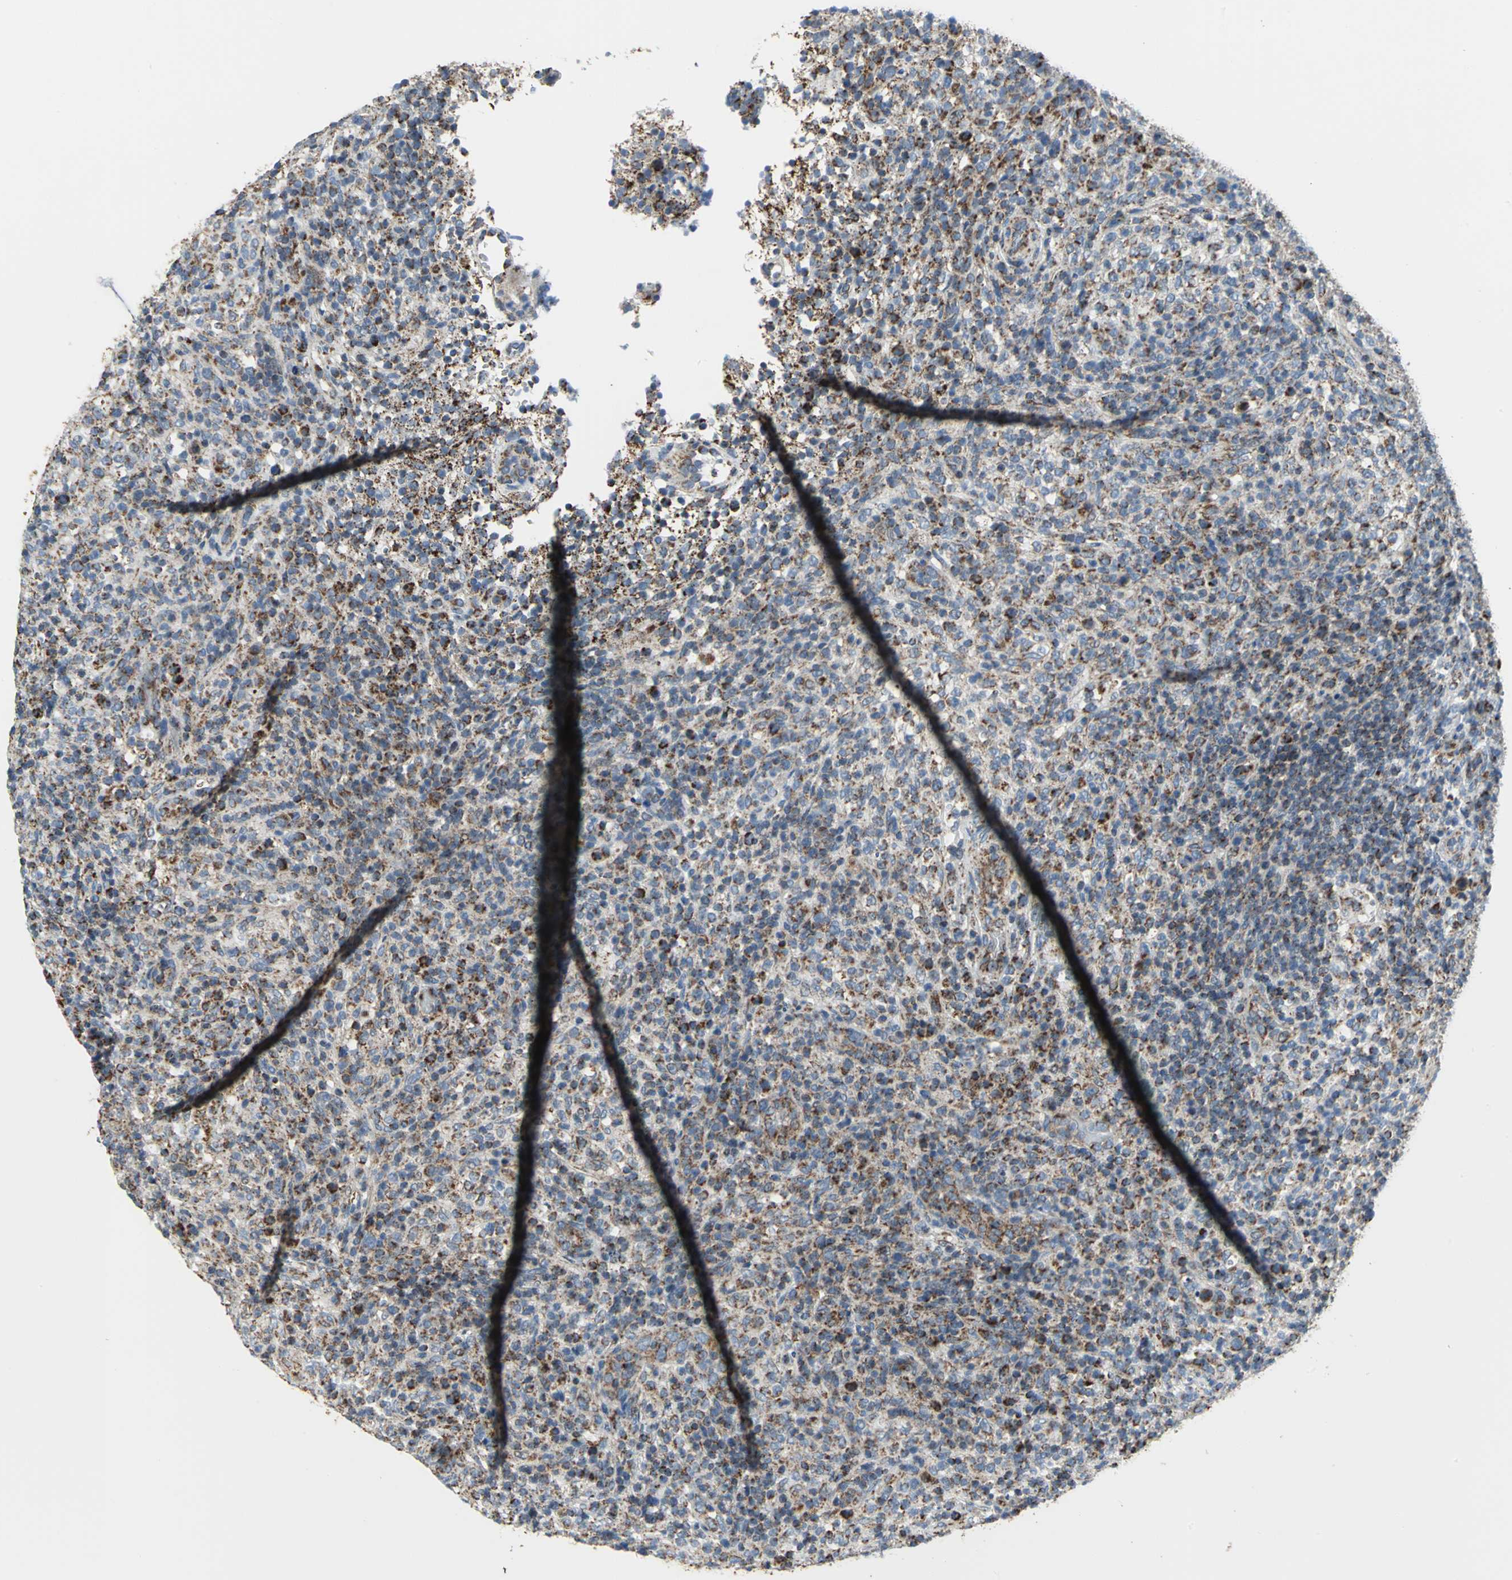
{"staining": {"intensity": "moderate", "quantity": "25%-75%", "location": "cytoplasmic/membranous"}, "tissue": "lymphoma", "cell_type": "Tumor cells", "image_type": "cancer", "snomed": [{"axis": "morphology", "description": "Malignant lymphoma, non-Hodgkin's type, High grade"}, {"axis": "topography", "description": "Lymph node"}], "caption": "Protein staining of malignant lymphoma, non-Hodgkin's type (high-grade) tissue reveals moderate cytoplasmic/membranous staining in approximately 25%-75% of tumor cells. (Brightfield microscopy of DAB IHC at high magnification).", "gene": "NTRK1", "patient": {"sex": "female", "age": 76}}